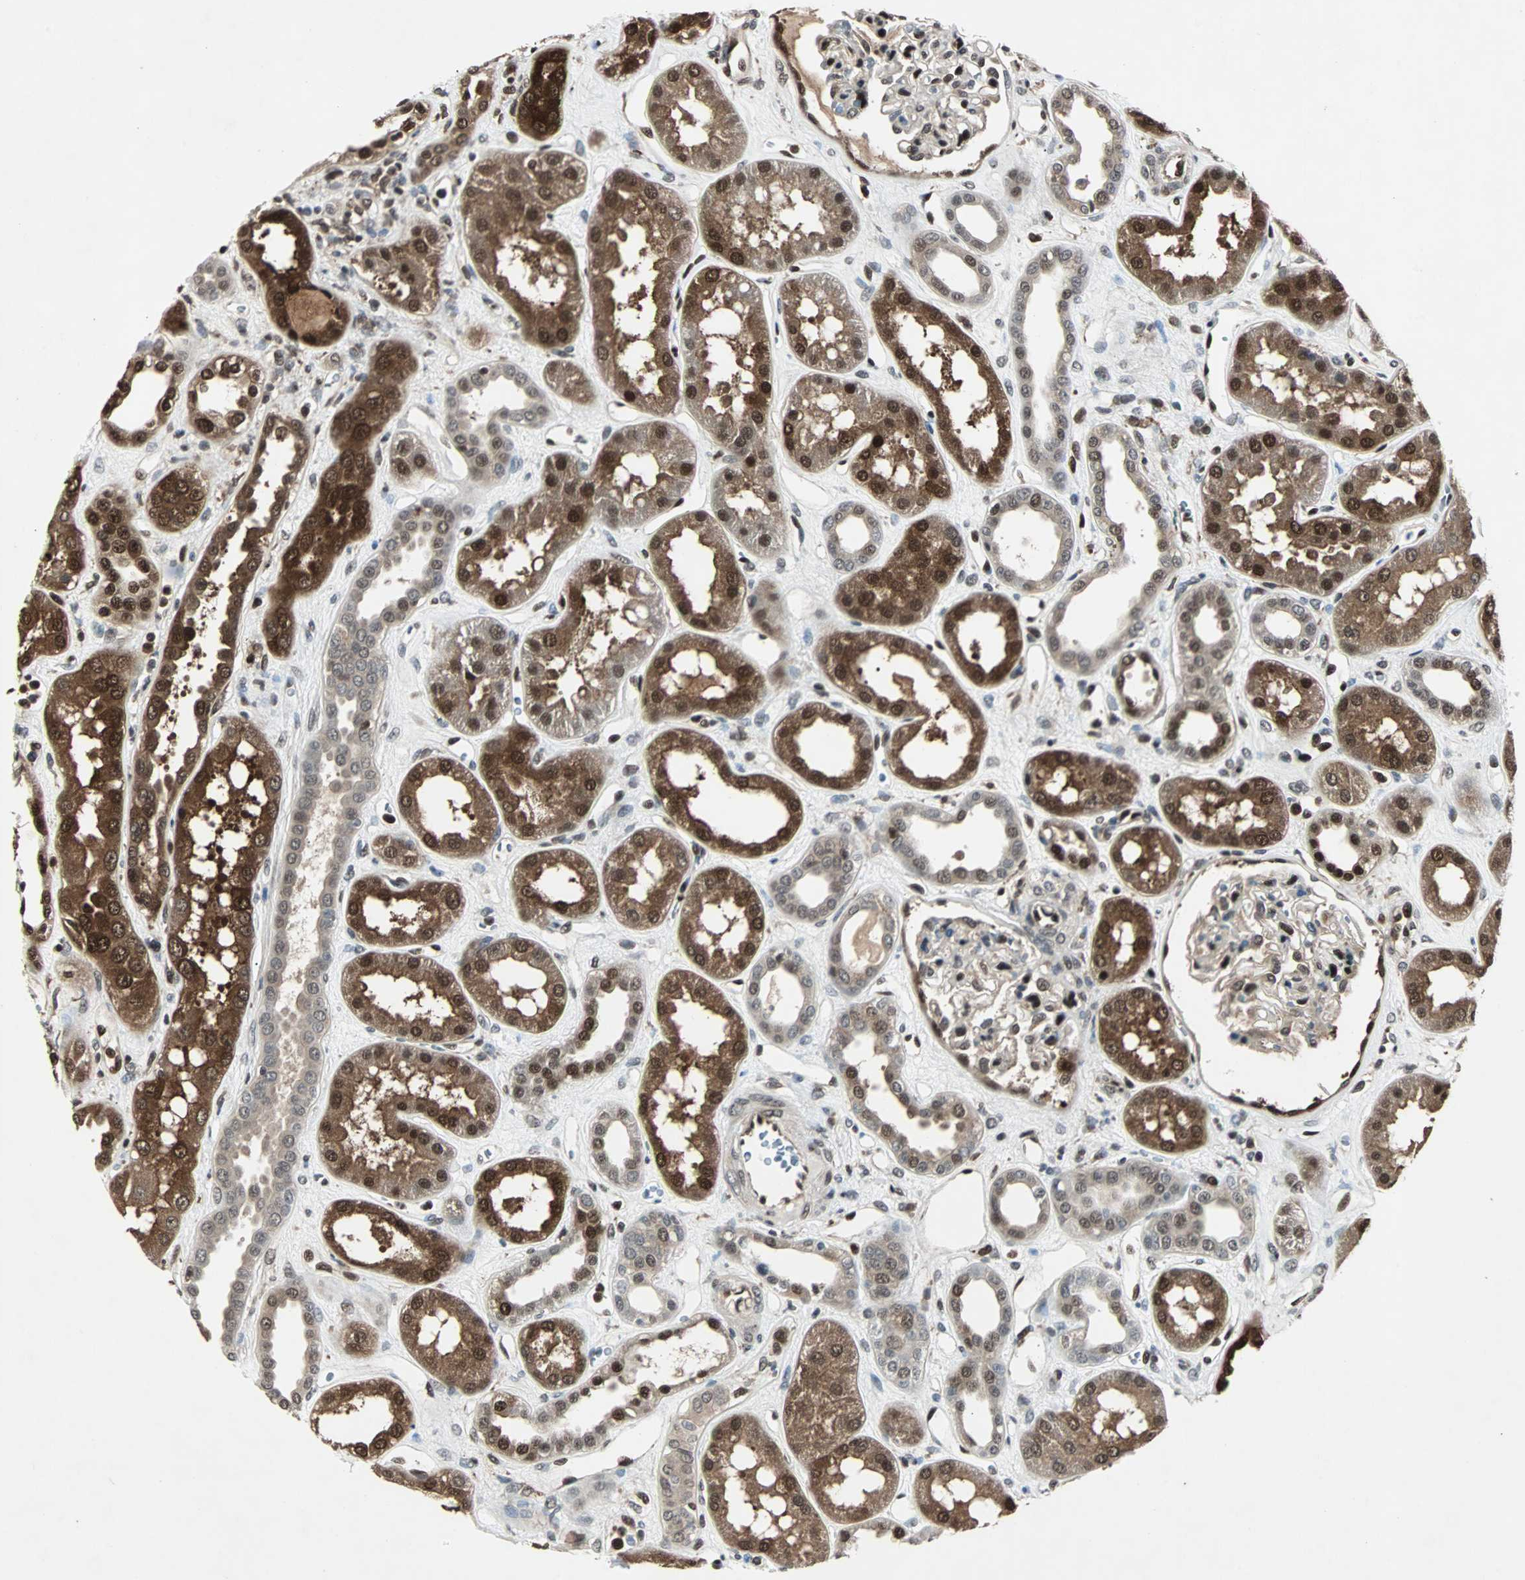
{"staining": {"intensity": "strong", "quantity": "25%-75%", "location": "nuclear"}, "tissue": "kidney", "cell_type": "Cells in glomeruli", "image_type": "normal", "snomed": [{"axis": "morphology", "description": "Normal tissue, NOS"}, {"axis": "topography", "description": "Kidney"}], "caption": "Immunohistochemical staining of benign kidney shows strong nuclear protein expression in about 25%-75% of cells in glomeruli.", "gene": "ACLY", "patient": {"sex": "male", "age": 59}}